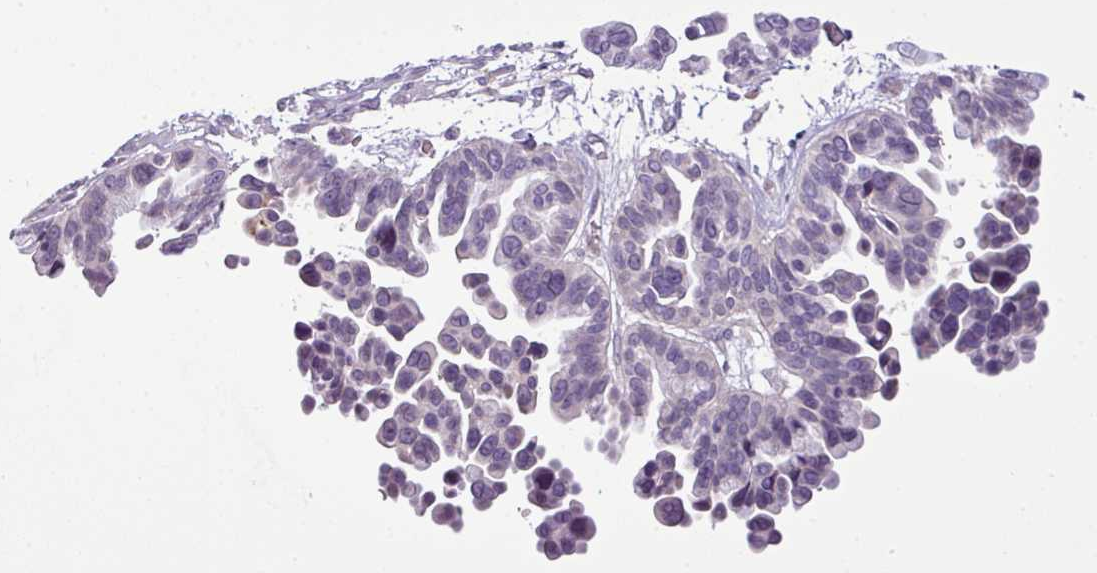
{"staining": {"intensity": "negative", "quantity": "none", "location": "none"}, "tissue": "ovarian cancer", "cell_type": "Tumor cells", "image_type": "cancer", "snomed": [{"axis": "morphology", "description": "Cystadenocarcinoma, serous, NOS"}, {"axis": "topography", "description": "Ovary"}], "caption": "Immunohistochemistry (IHC) of human ovarian cancer (serous cystadenocarcinoma) displays no positivity in tumor cells.", "gene": "DNAJB13", "patient": {"sex": "female", "age": 56}}